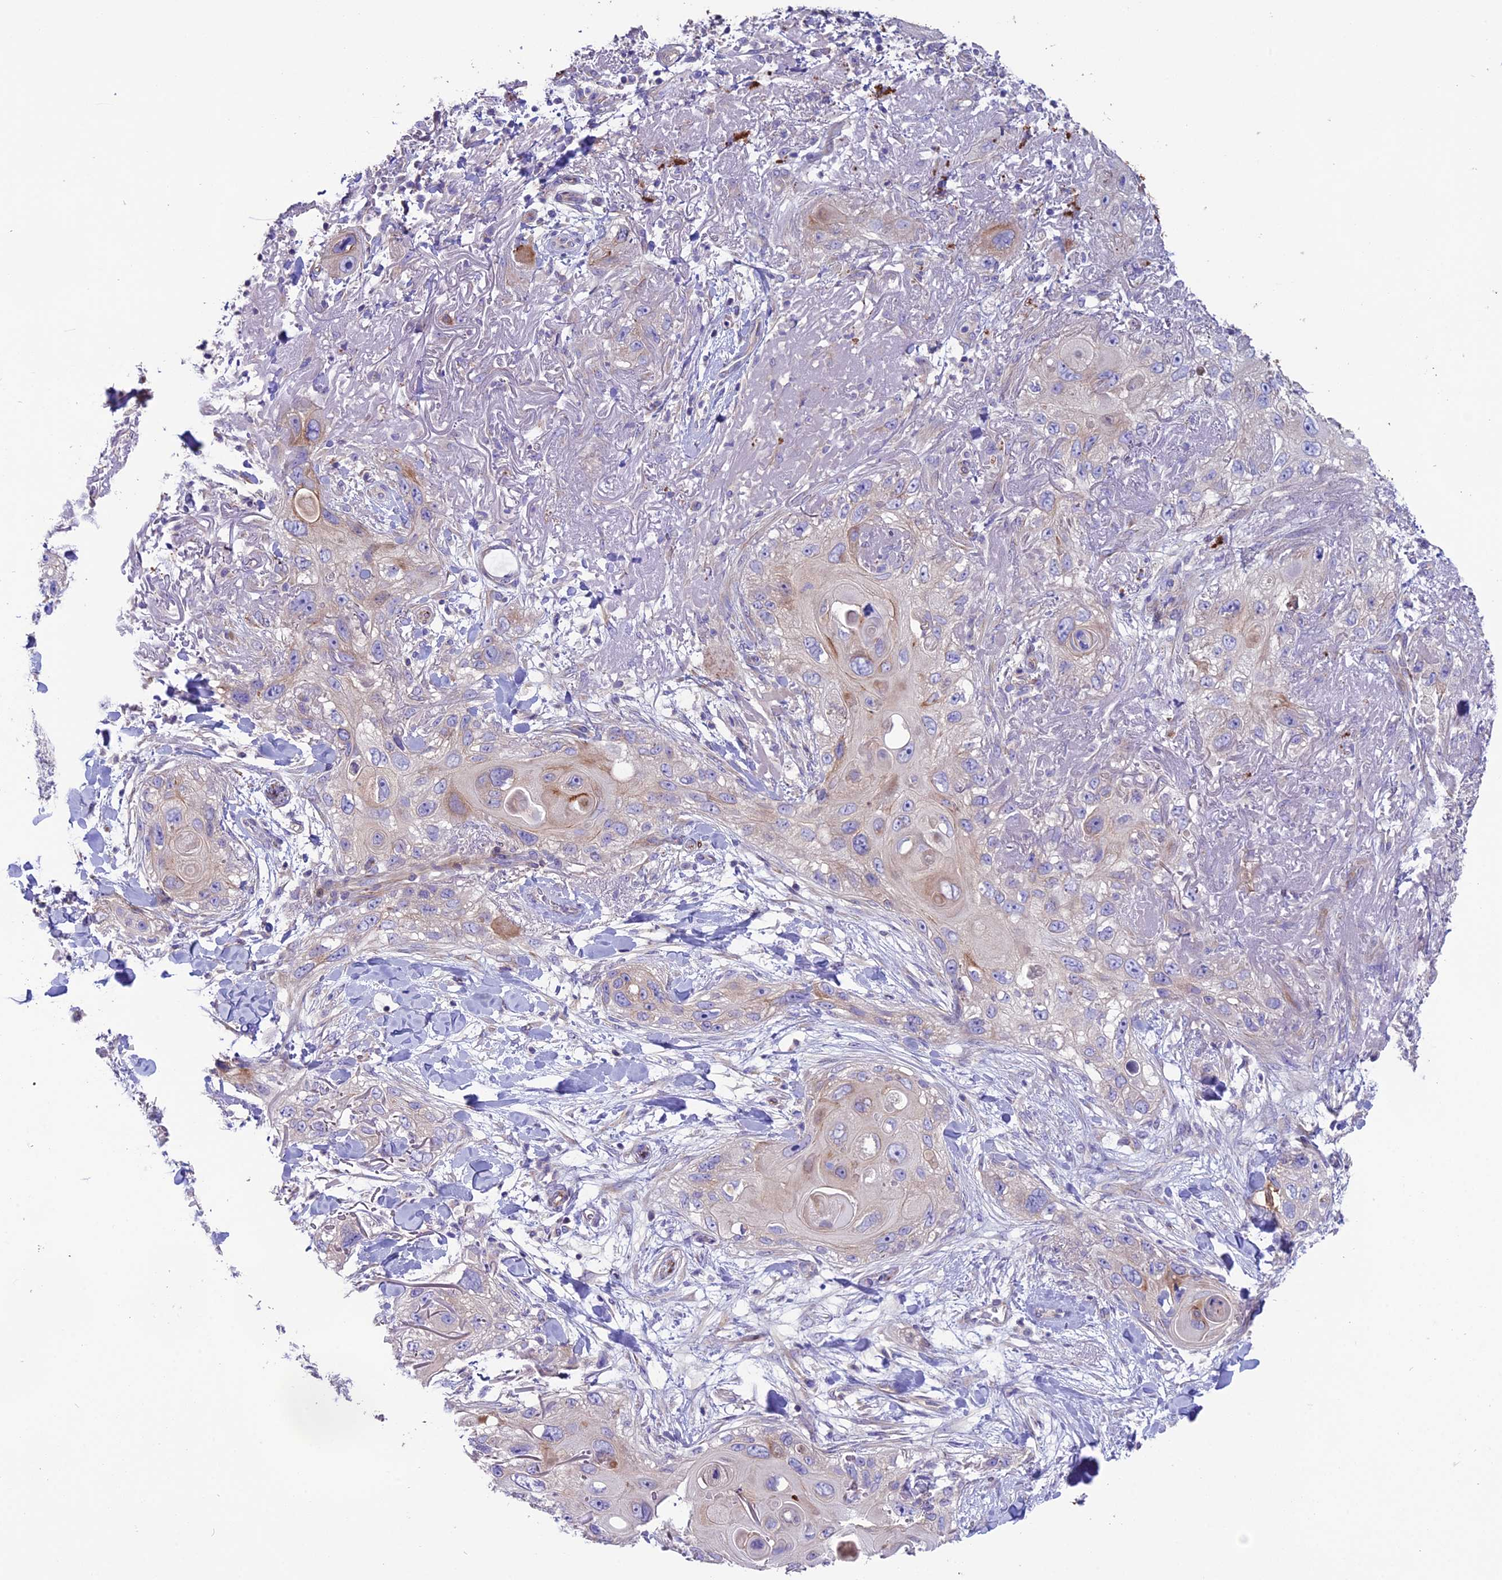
{"staining": {"intensity": "weak", "quantity": "<25%", "location": "cytoplasmic/membranous"}, "tissue": "skin cancer", "cell_type": "Tumor cells", "image_type": "cancer", "snomed": [{"axis": "morphology", "description": "Normal tissue, NOS"}, {"axis": "morphology", "description": "Squamous cell carcinoma, NOS"}, {"axis": "topography", "description": "Skin"}], "caption": "Skin squamous cell carcinoma stained for a protein using immunohistochemistry reveals no expression tumor cells.", "gene": "CD99L2", "patient": {"sex": "male", "age": 72}}